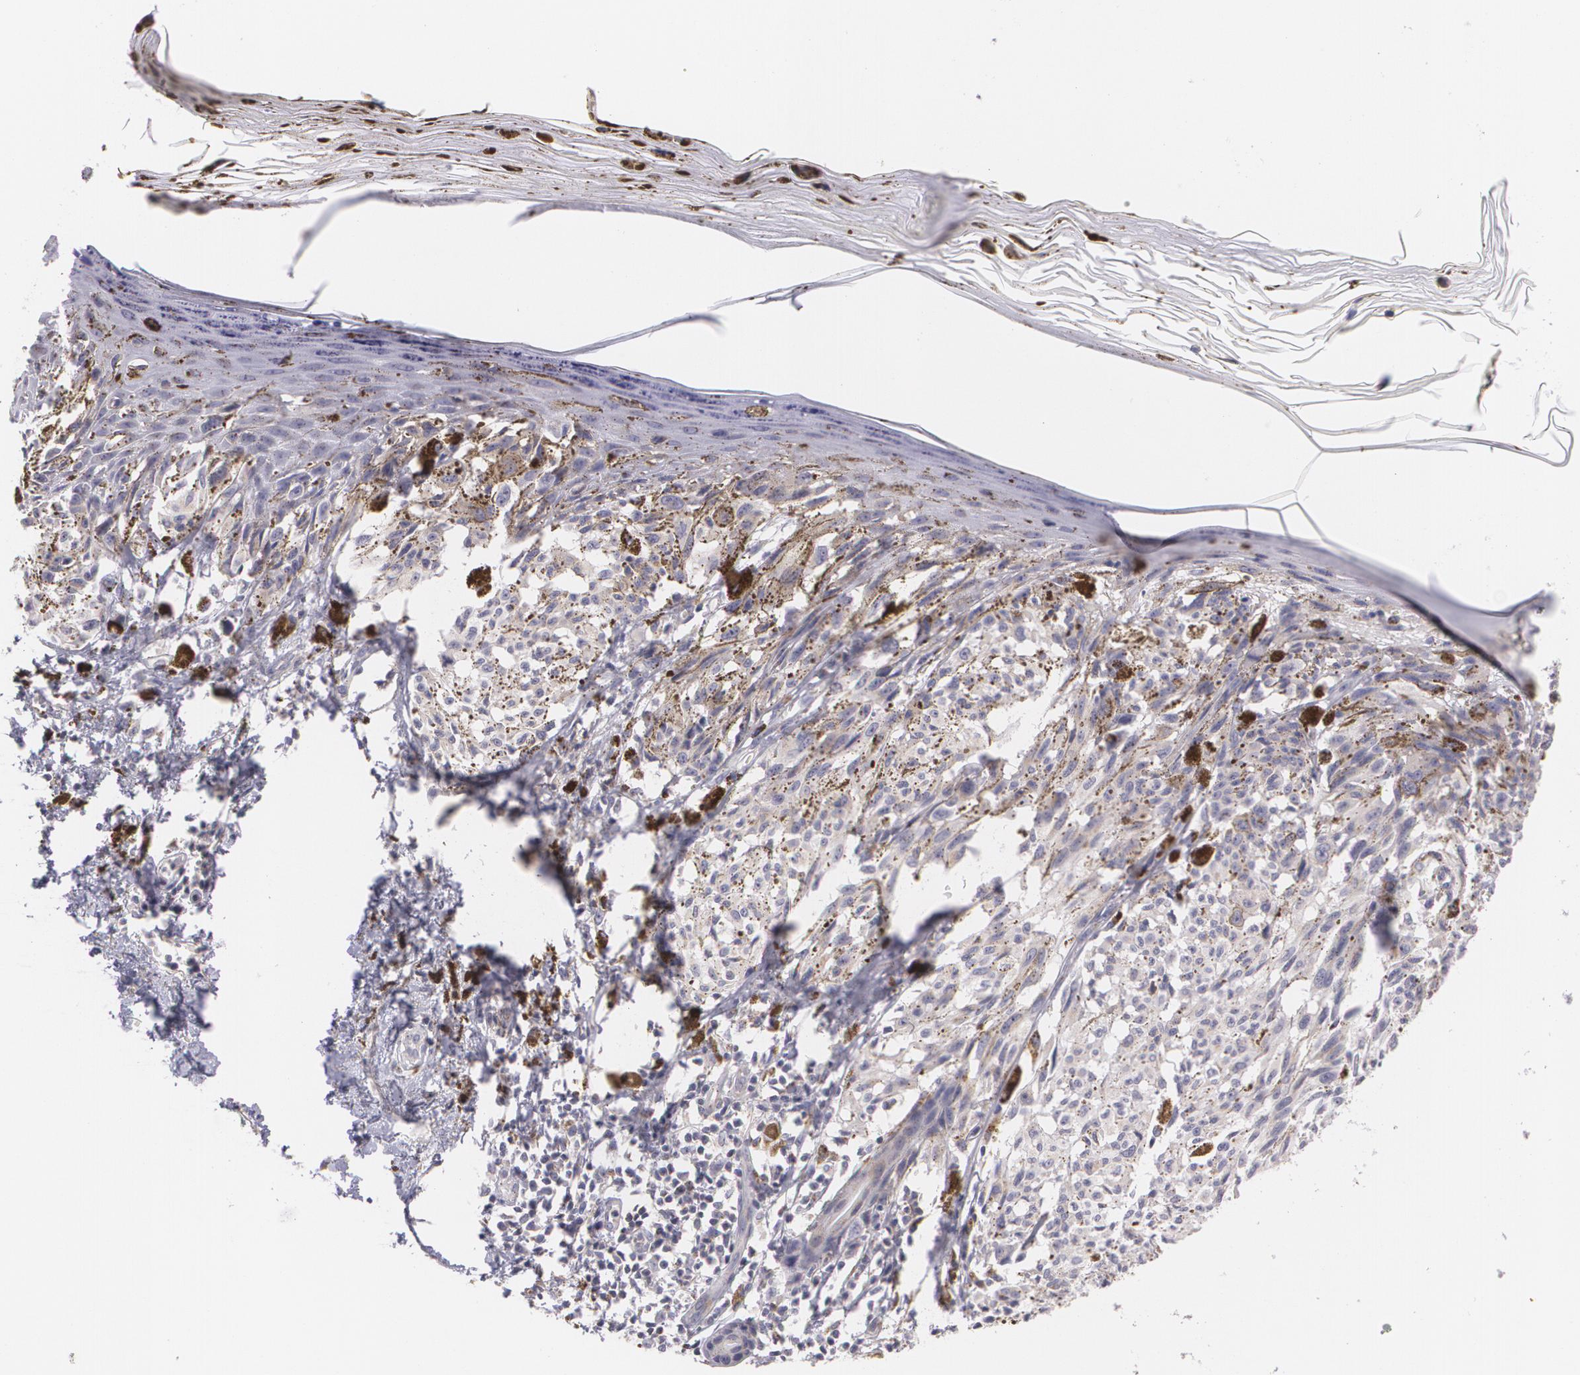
{"staining": {"intensity": "negative", "quantity": "none", "location": "none"}, "tissue": "melanoma", "cell_type": "Tumor cells", "image_type": "cancer", "snomed": [{"axis": "morphology", "description": "Malignant melanoma, NOS"}, {"axis": "topography", "description": "Skin"}], "caption": "Tumor cells show no significant protein expression in melanoma. (Stains: DAB (3,3'-diaminobenzidine) immunohistochemistry (IHC) with hematoxylin counter stain, Microscopy: brightfield microscopy at high magnification).", "gene": "CILK1", "patient": {"sex": "female", "age": 72}}